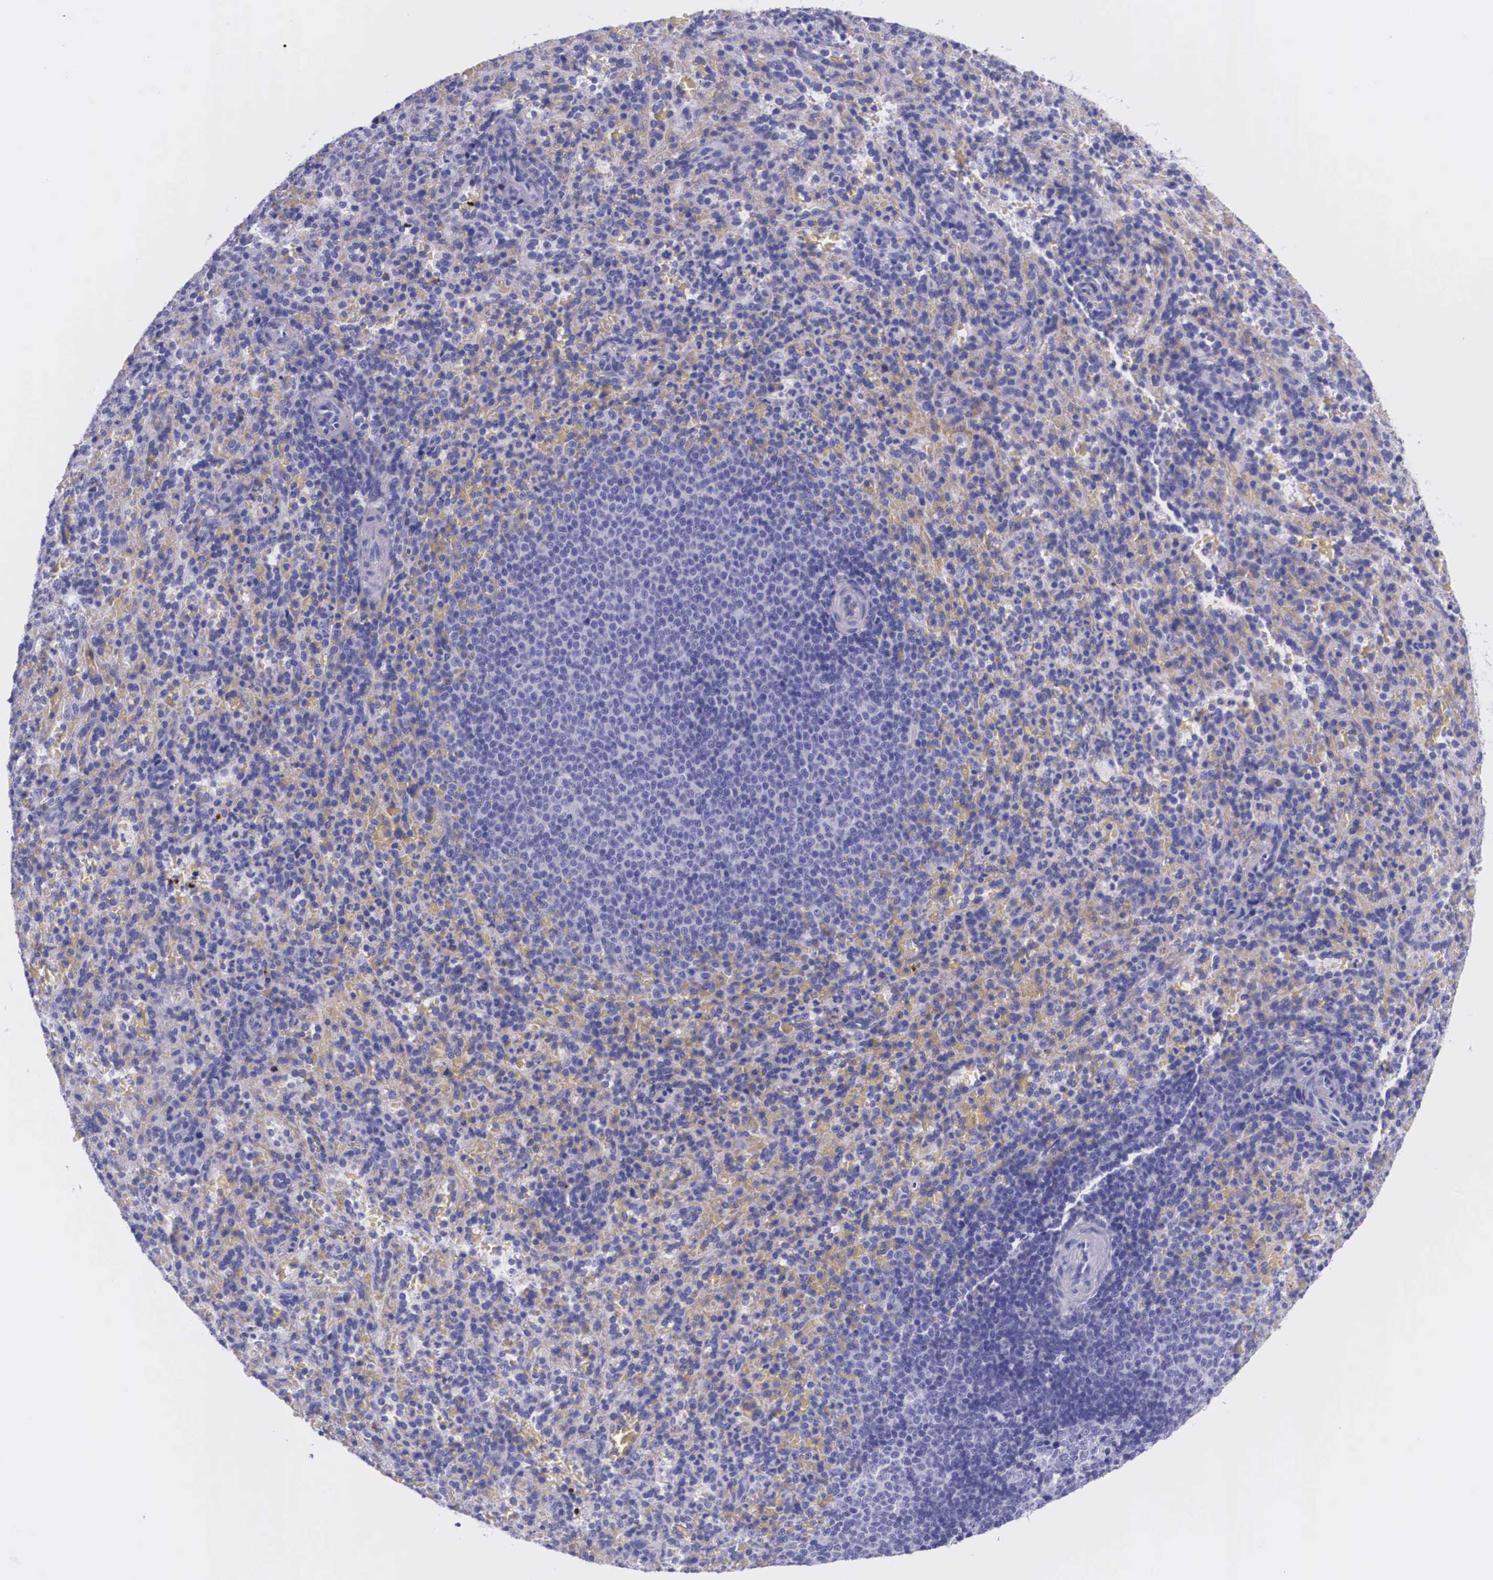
{"staining": {"intensity": "negative", "quantity": "none", "location": "none"}, "tissue": "spleen", "cell_type": "Cells in red pulp", "image_type": "normal", "snomed": [{"axis": "morphology", "description": "Normal tissue, NOS"}, {"axis": "topography", "description": "Spleen"}], "caption": "An image of spleen stained for a protein demonstrates no brown staining in cells in red pulp. (Brightfield microscopy of DAB immunohistochemistry (IHC) at high magnification).", "gene": "PLG", "patient": {"sex": "female", "age": 21}}